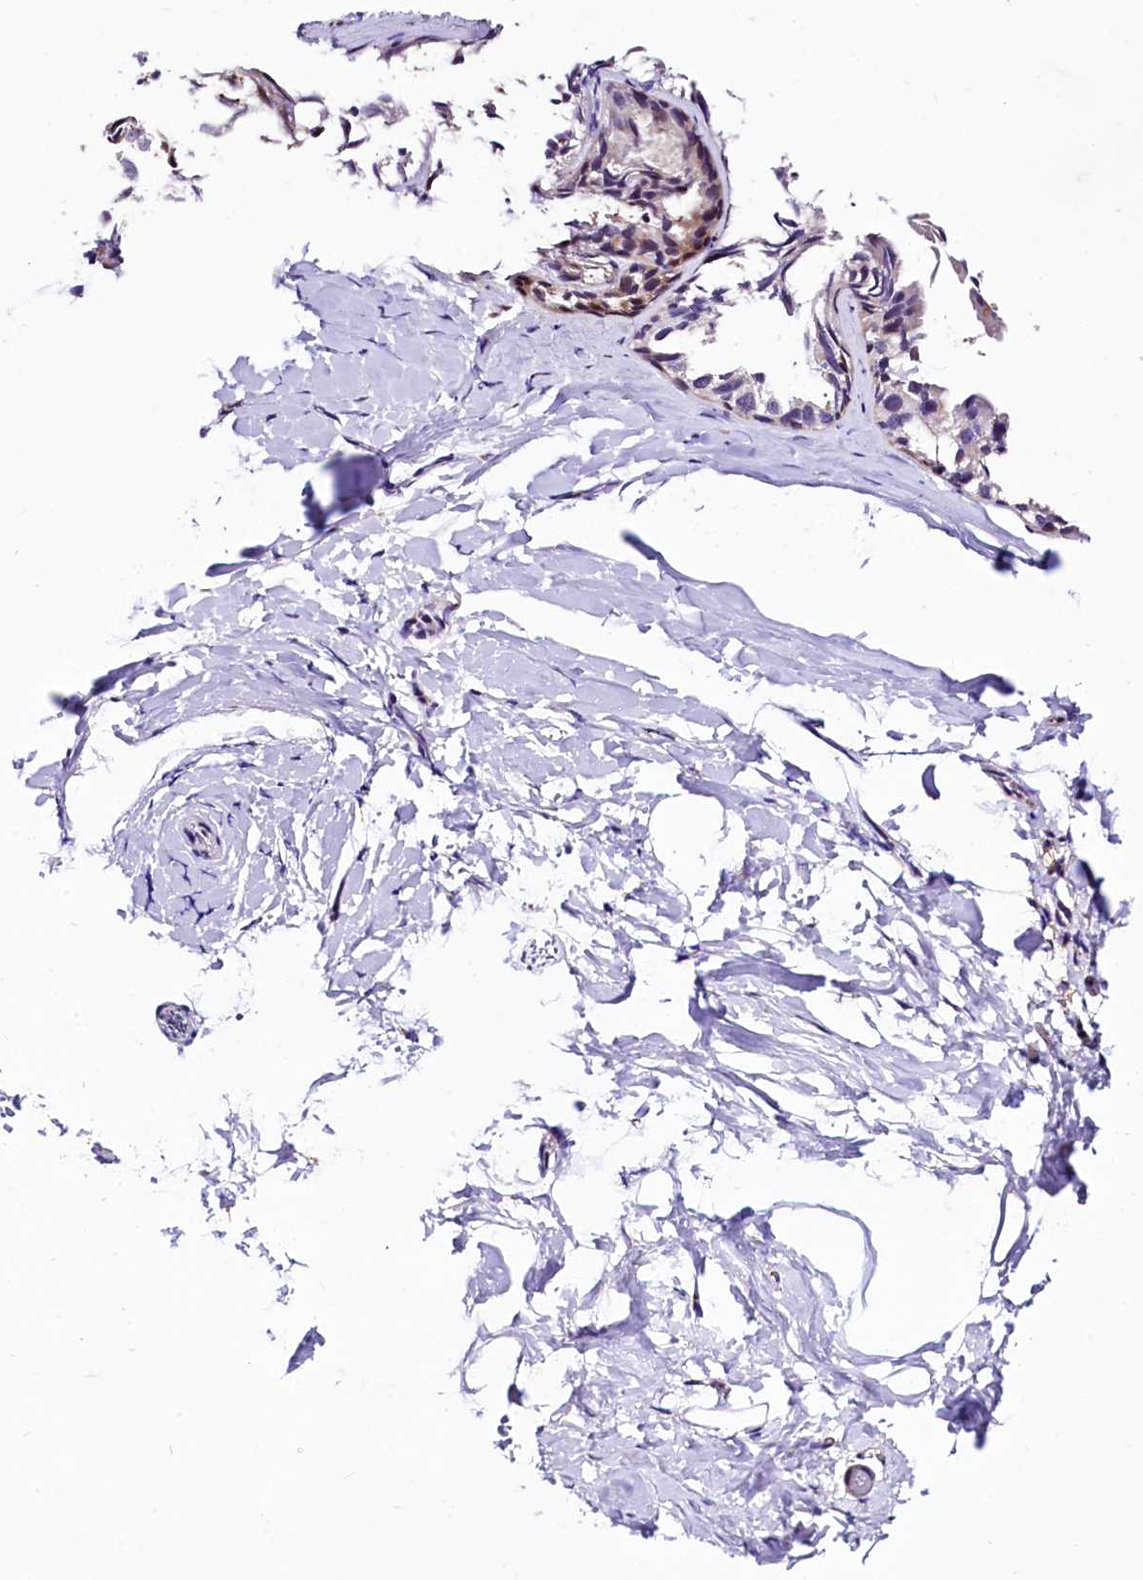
{"staining": {"intensity": "moderate", "quantity": "25%-75%", "location": "cytoplasmic/membranous"}, "tissue": "adipose tissue", "cell_type": "Adipocytes", "image_type": "normal", "snomed": [{"axis": "morphology", "description": "Normal tissue, NOS"}, {"axis": "morphology", "description": "Fibrosis, NOS"}, {"axis": "topography", "description": "Breast"}, {"axis": "topography", "description": "Adipose tissue"}], "caption": "The micrograph displays staining of unremarkable adipose tissue, revealing moderate cytoplasmic/membranous protein expression (brown color) within adipocytes.", "gene": "TRMT112", "patient": {"sex": "female", "age": 39}}